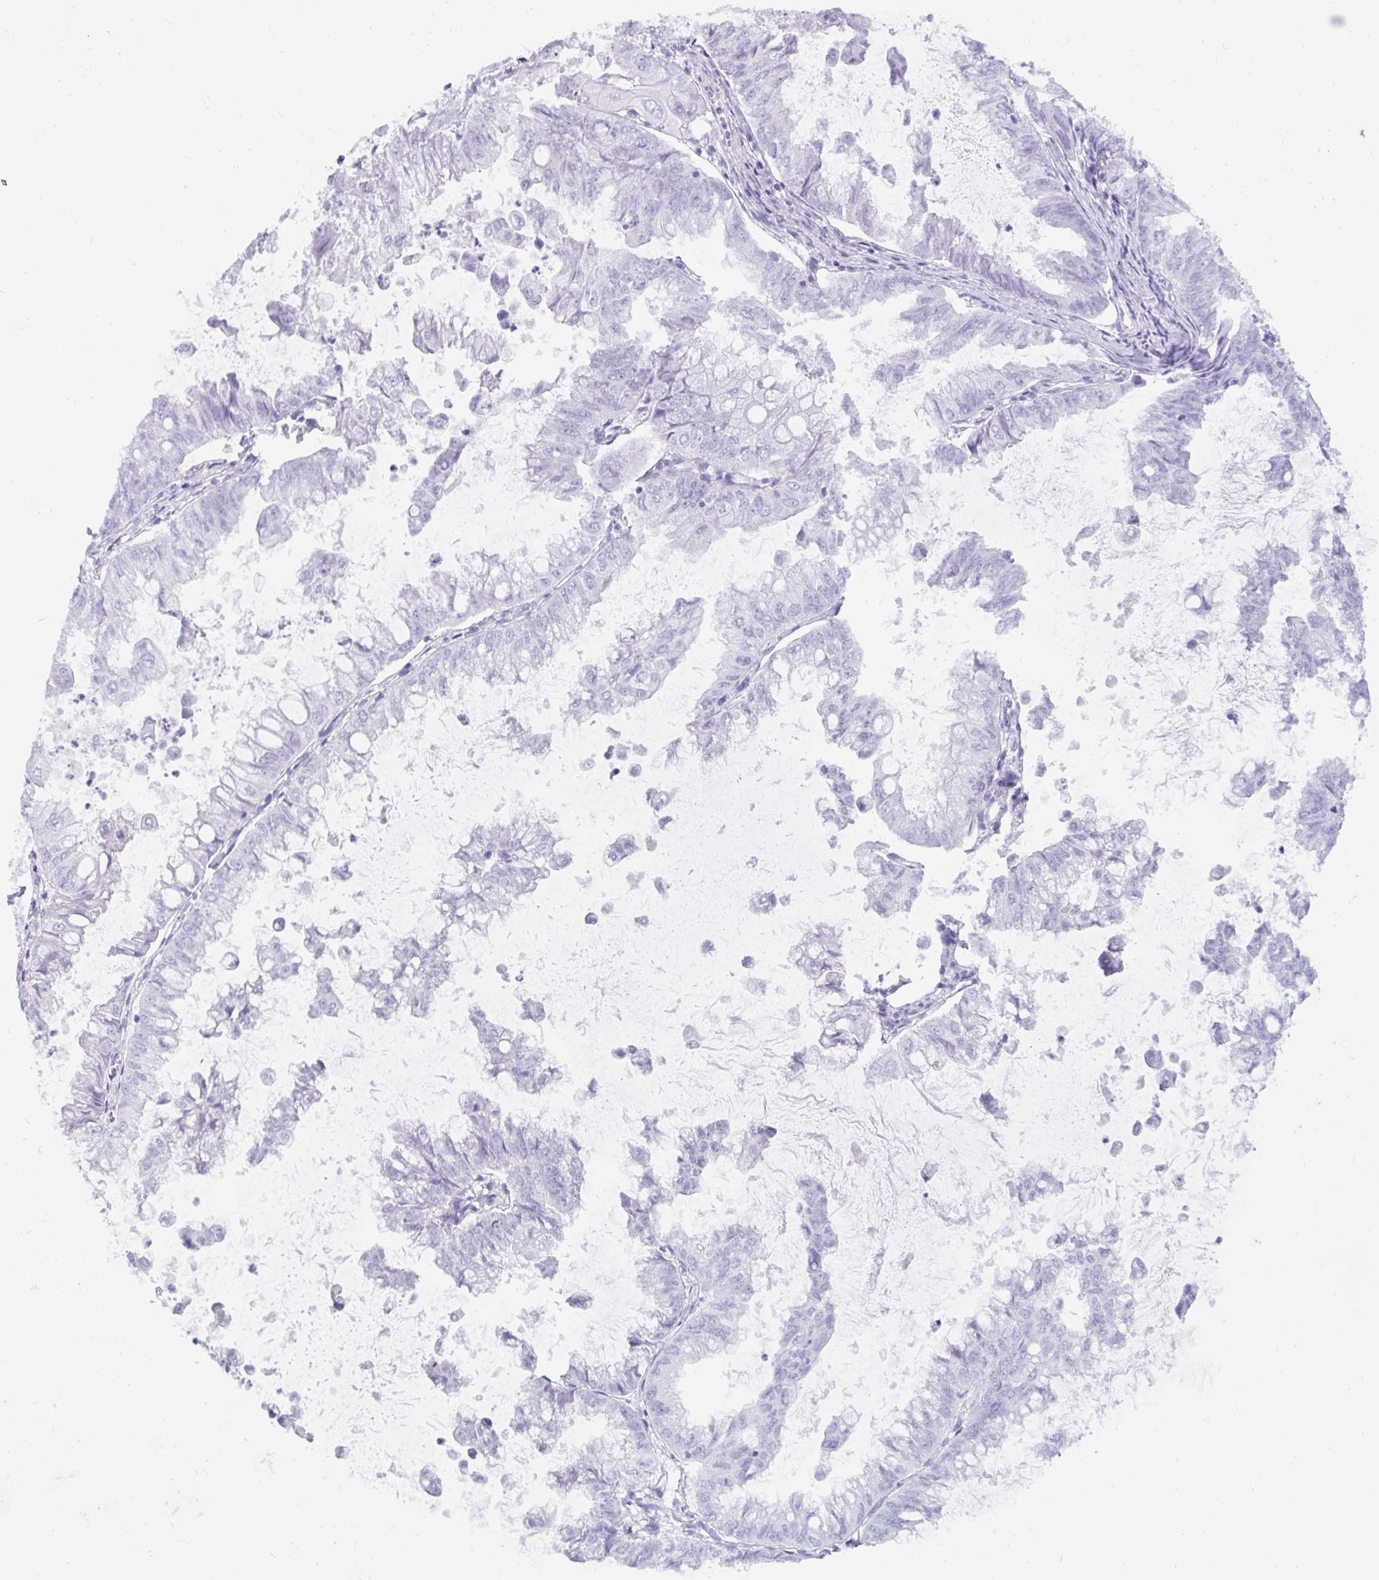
{"staining": {"intensity": "negative", "quantity": "none", "location": "none"}, "tissue": "stomach cancer", "cell_type": "Tumor cells", "image_type": "cancer", "snomed": [{"axis": "morphology", "description": "Adenocarcinoma, NOS"}, {"axis": "topography", "description": "Stomach, upper"}], "caption": "Stomach cancer was stained to show a protein in brown. There is no significant staining in tumor cells.", "gene": "GKN2", "patient": {"sex": "male", "age": 80}}